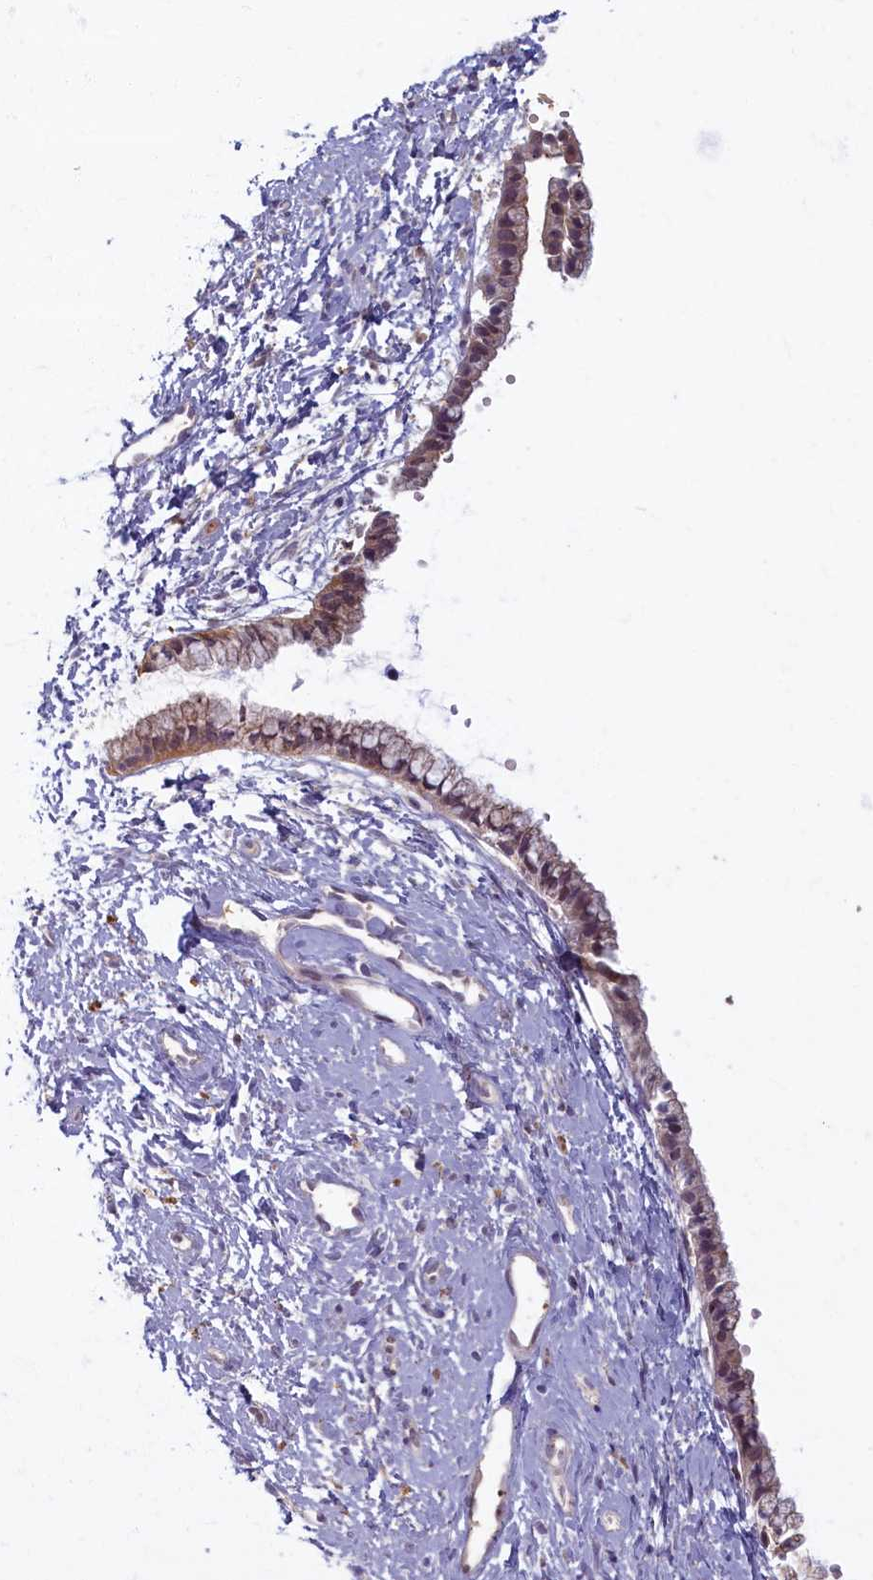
{"staining": {"intensity": "moderate", "quantity": "25%-75%", "location": "cytoplasmic/membranous,nuclear"}, "tissue": "cervix", "cell_type": "Glandular cells", "image_type": "normal", "snomed": [{"axis": "morphology", "description": "Normal tissue, NOS"}, {"axis": "topography", "description": "Cervix"}], "caption": "Immunohistochemical staining of benign cervix shows moderate cytoplasmic/membranous,nuclear protein positivity in about 25%-75% of glandular cells.", "gene": "FCSK", "patient": {"sex": "female", "age": 57}}